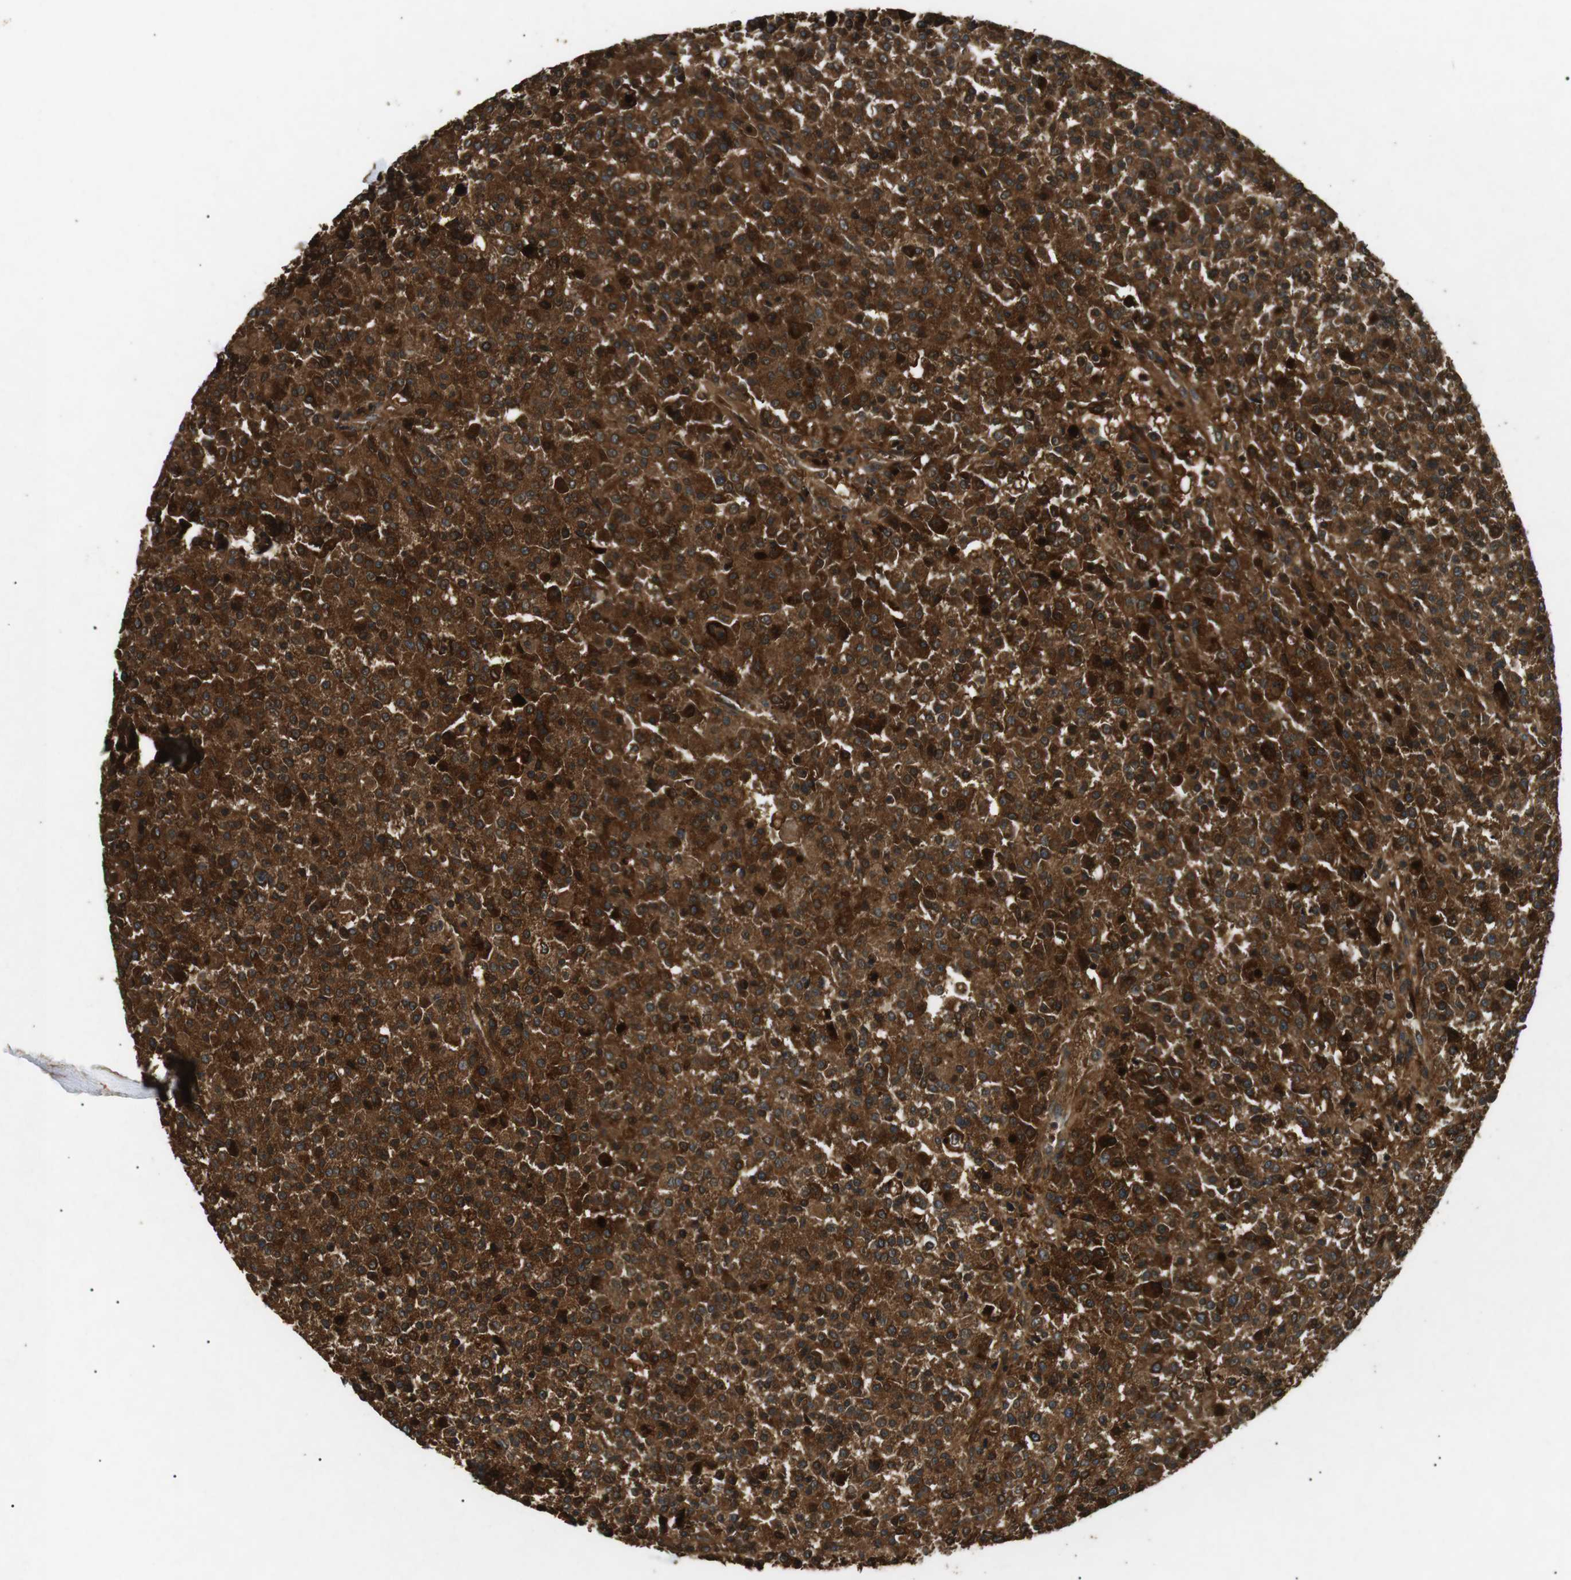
{"staining": {"intensity": "strong", "quantity": ">75%", "location": "cytoplasmic/membranous"}, "tissue": "testis cancer", "cell_type": "Tumor cells", "image_type": "cancer", "snomed": [{"axis": "morphology", "description": "Seminoma, NOS"}, {"axis": "topography", "description": "Testis"}], "caption": "Testis cancer (seminoma) tissue exhibits strong cytoplasmic/membranous staining in about >75% of tumor cells, visualized by immunohistochemistry.", "gene": "TBC1D15", "patient": {"sex": "male", "age": 59}}